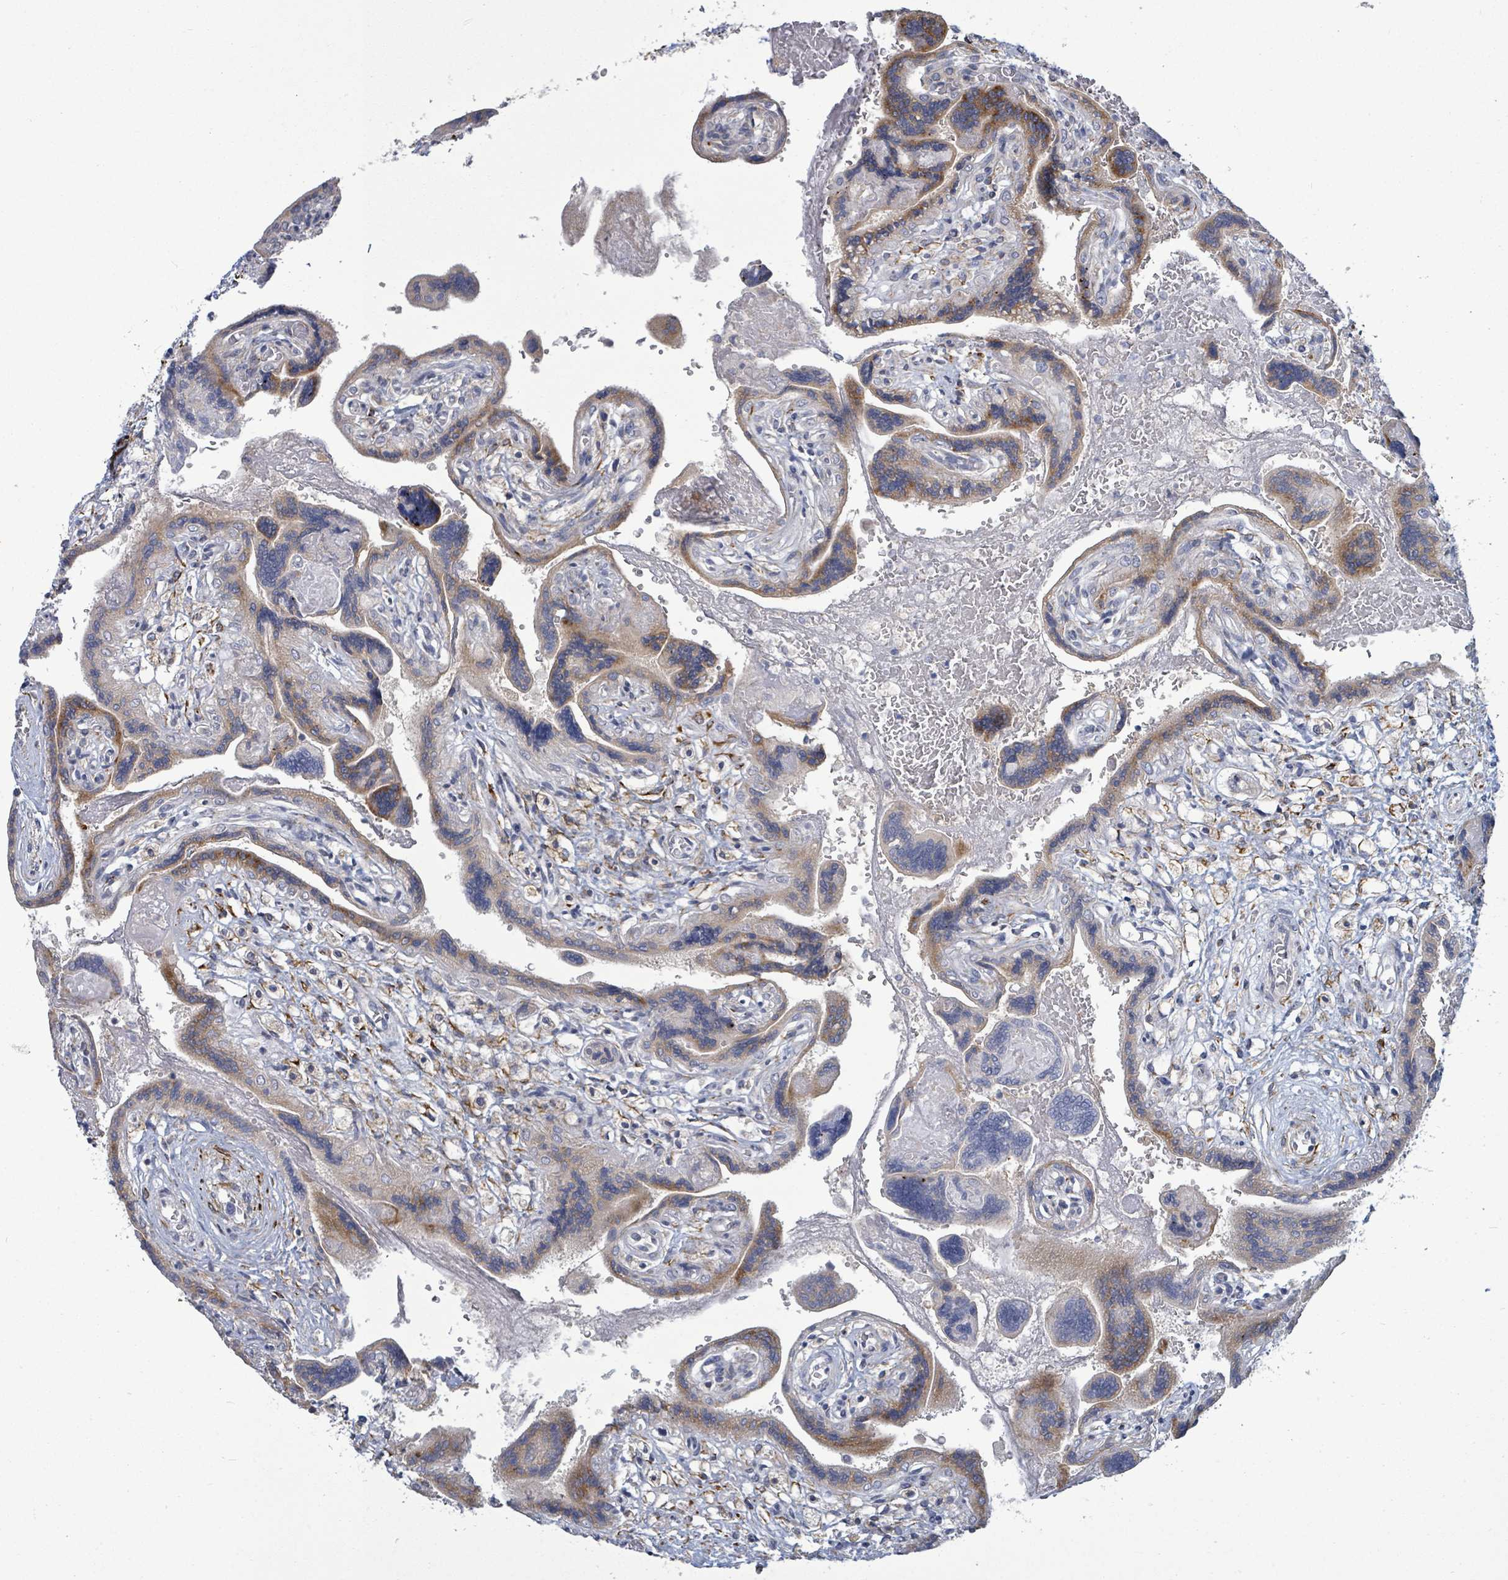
{"staining": {"intensity": "moderate", "quantity": "<25%", "location": "cytoplasmic/membranous"}, "tissue": "placenta", "cell_type": "Trophoblastic cells", "image_type": "normal", "snomed": [{"axis": "morphology", "description": "Normal tissue, NOS"}, {"axis": "topography", "description": "Placenta"}], "caption": "IHC of benign human placenta exhibits low levels of moderate cytoplasmic/membranous staining in approximately <25% of trophoblastic cells. Using DAB (3,3'-diaminobenzidine) (brown) and hematoxylin (blue) stains, captured at high magnification using brightfield microscopy.", "gene": "SIRPB1", "patient": {"sex": "female", "age": 37}}